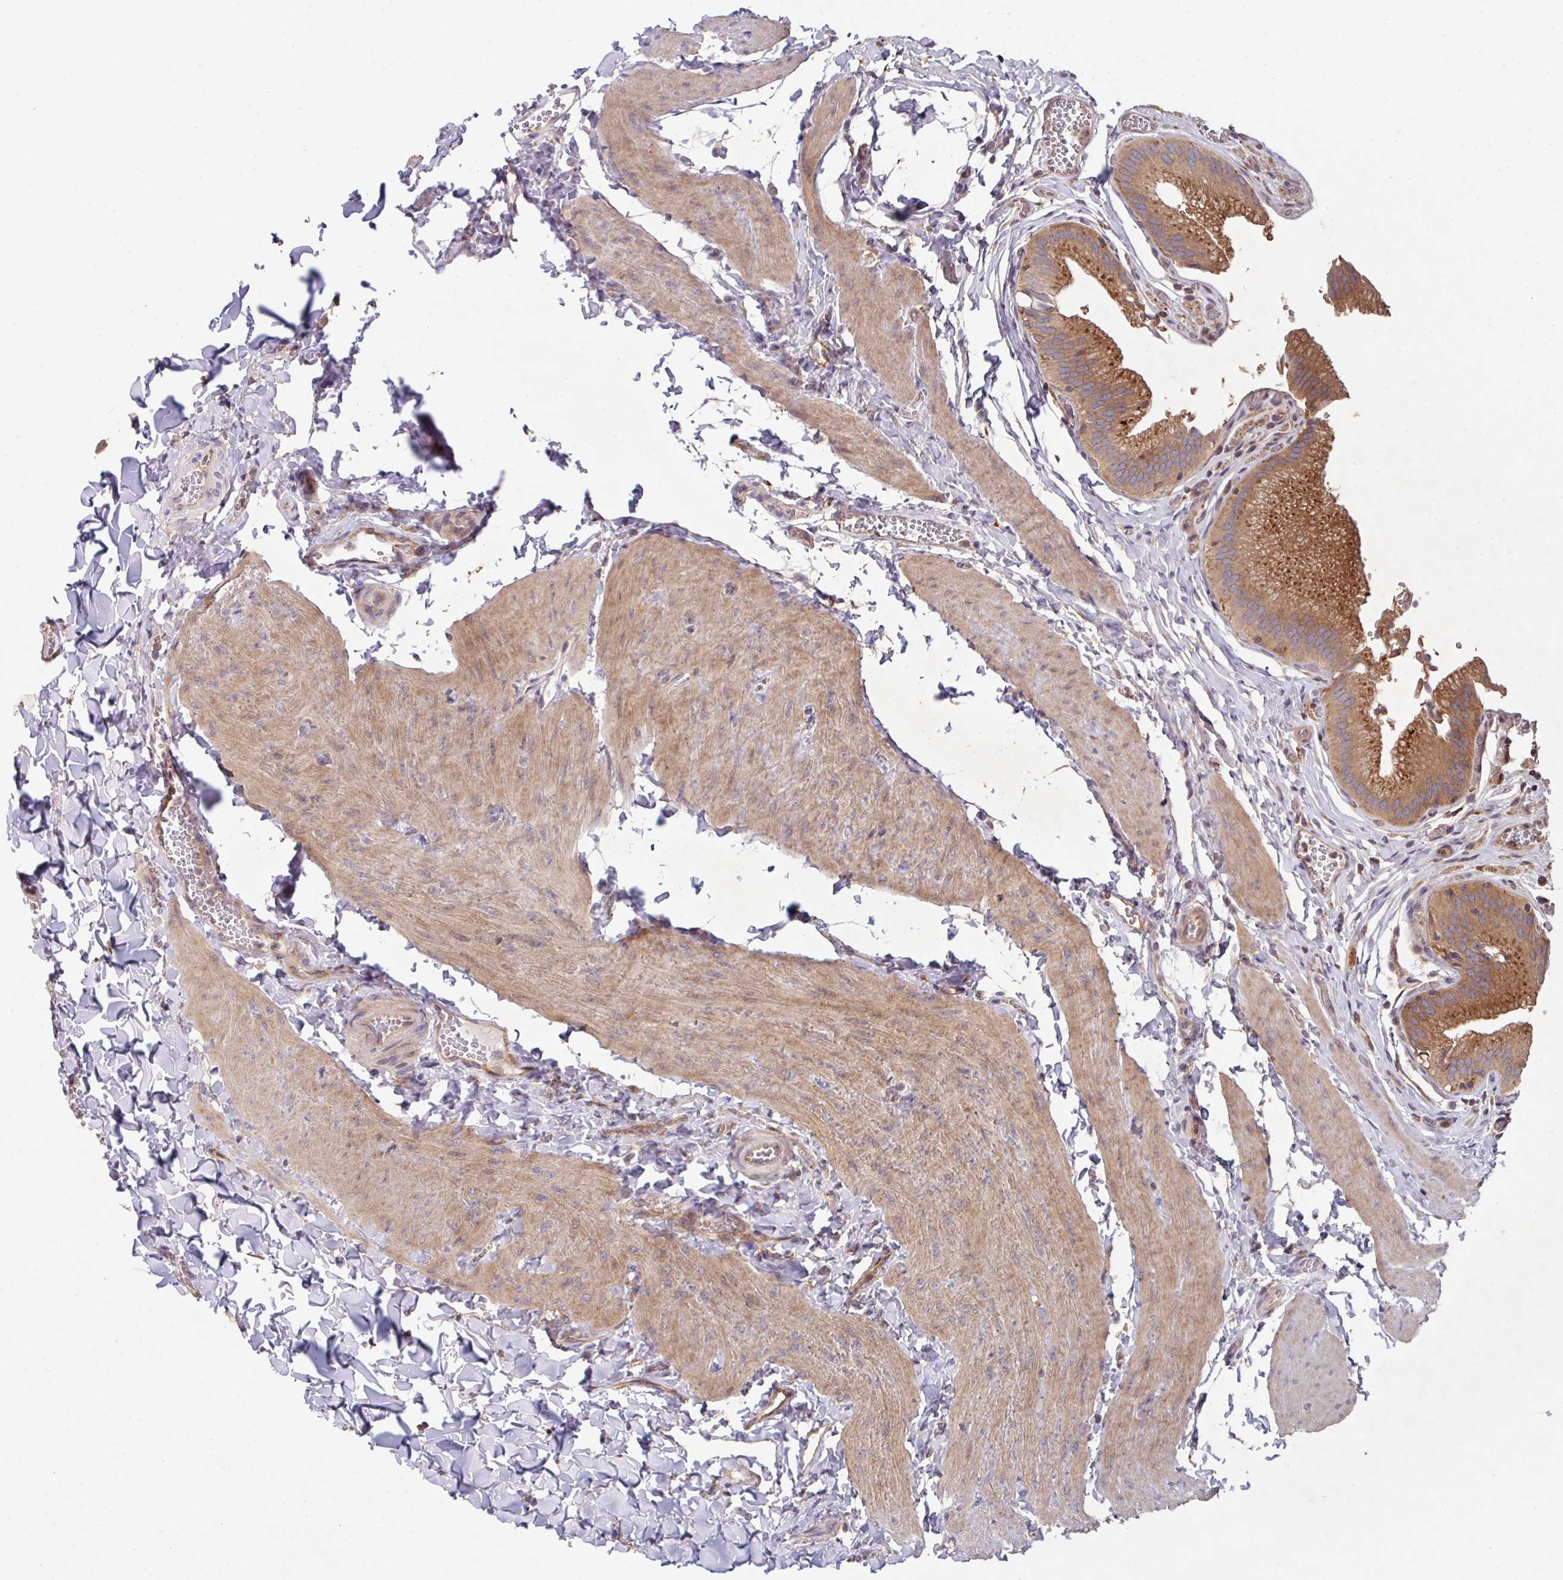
{"staining": {"intensity": "moderate", "quantity": ">75%", "location": "cytoplasmic/membranous"}, "tissue": "gallbladder", "cell_type": "Glandular cells", "image_type": "normal", "snomed": [{"axis": "morphology", "description": "Normal tissue, NOS"}, {"axis": "topography", "description": "Gallbladder"}, {"axis": "topography", "description": "Peripheral nerve tissue"}], "caption": "Protein staining demonstrates moderate cytoplasmic/membranous expression in about >75% of glandular cells in normal gallbladder. (DAB (3,3'-diaminobenzidine) IHC, brown staining for protein, blue staining for nuclei).", "gene": "TRIM14", "patient": {"sex": "male", "age": 17}}